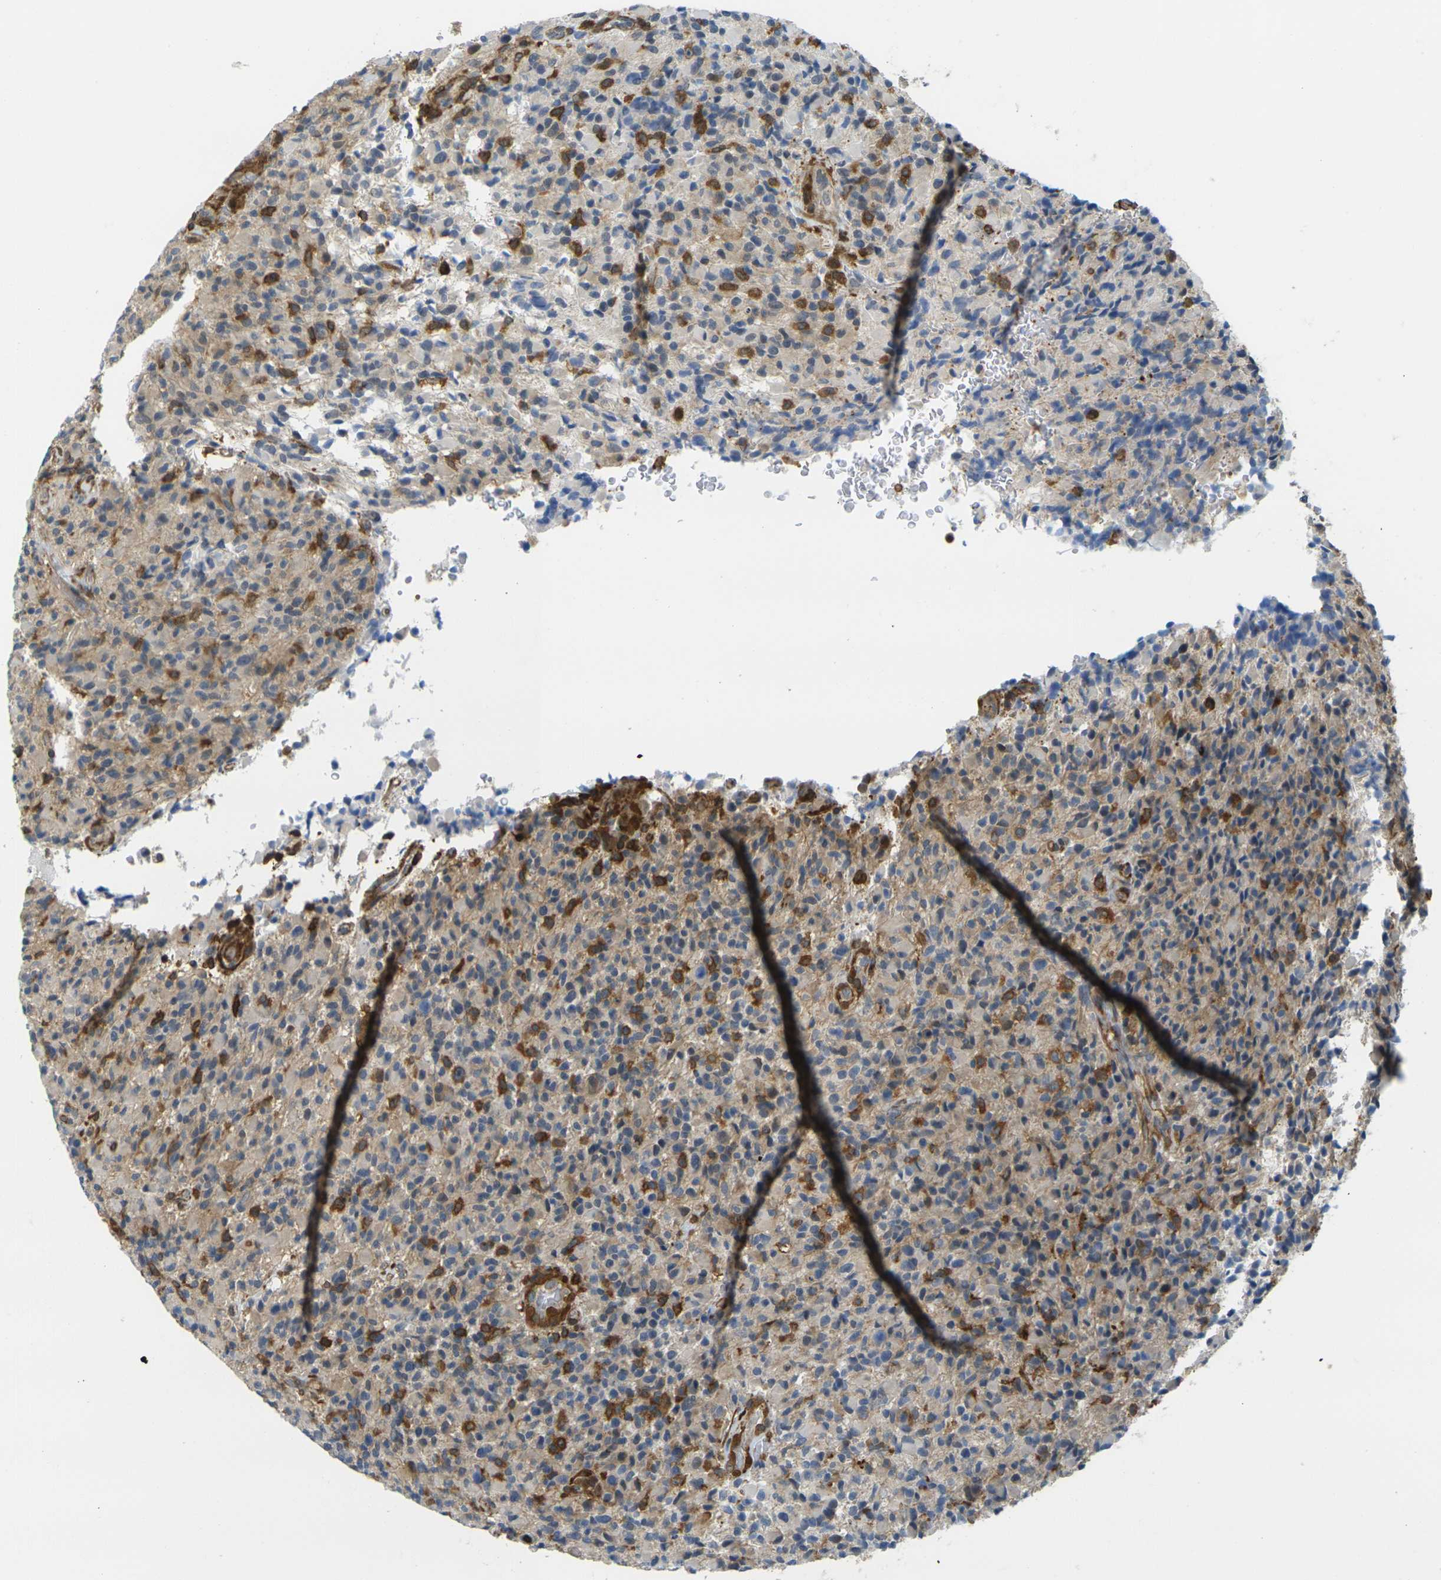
{"staining": {"intensity": "moderate", "quantity": "25%-75%", "location": "cytoplasmic/membranous"}, "tissue": "glioma", "cell_type": "Tumor cells", "image_type": "cancer", "snomed": [{"axis": "morphology", "description": "Glioma, malignant, High grade"}, {"axis": "topography", "description": "Brain"}], "caption": "Immunohistochemical staining of high-grade glioma (malignant) reveals moderate cytoplasmic/membranous protein expression in approximately 25%-75% of tumor cells. Using DAB (3,3'-diaminobenzidine) (brown) and hematoxylin (blue) stains, captured at high magnification using brightfield microscopy.", "gene": "LASP1", "patient": {"sex": "male", "age": 71}}